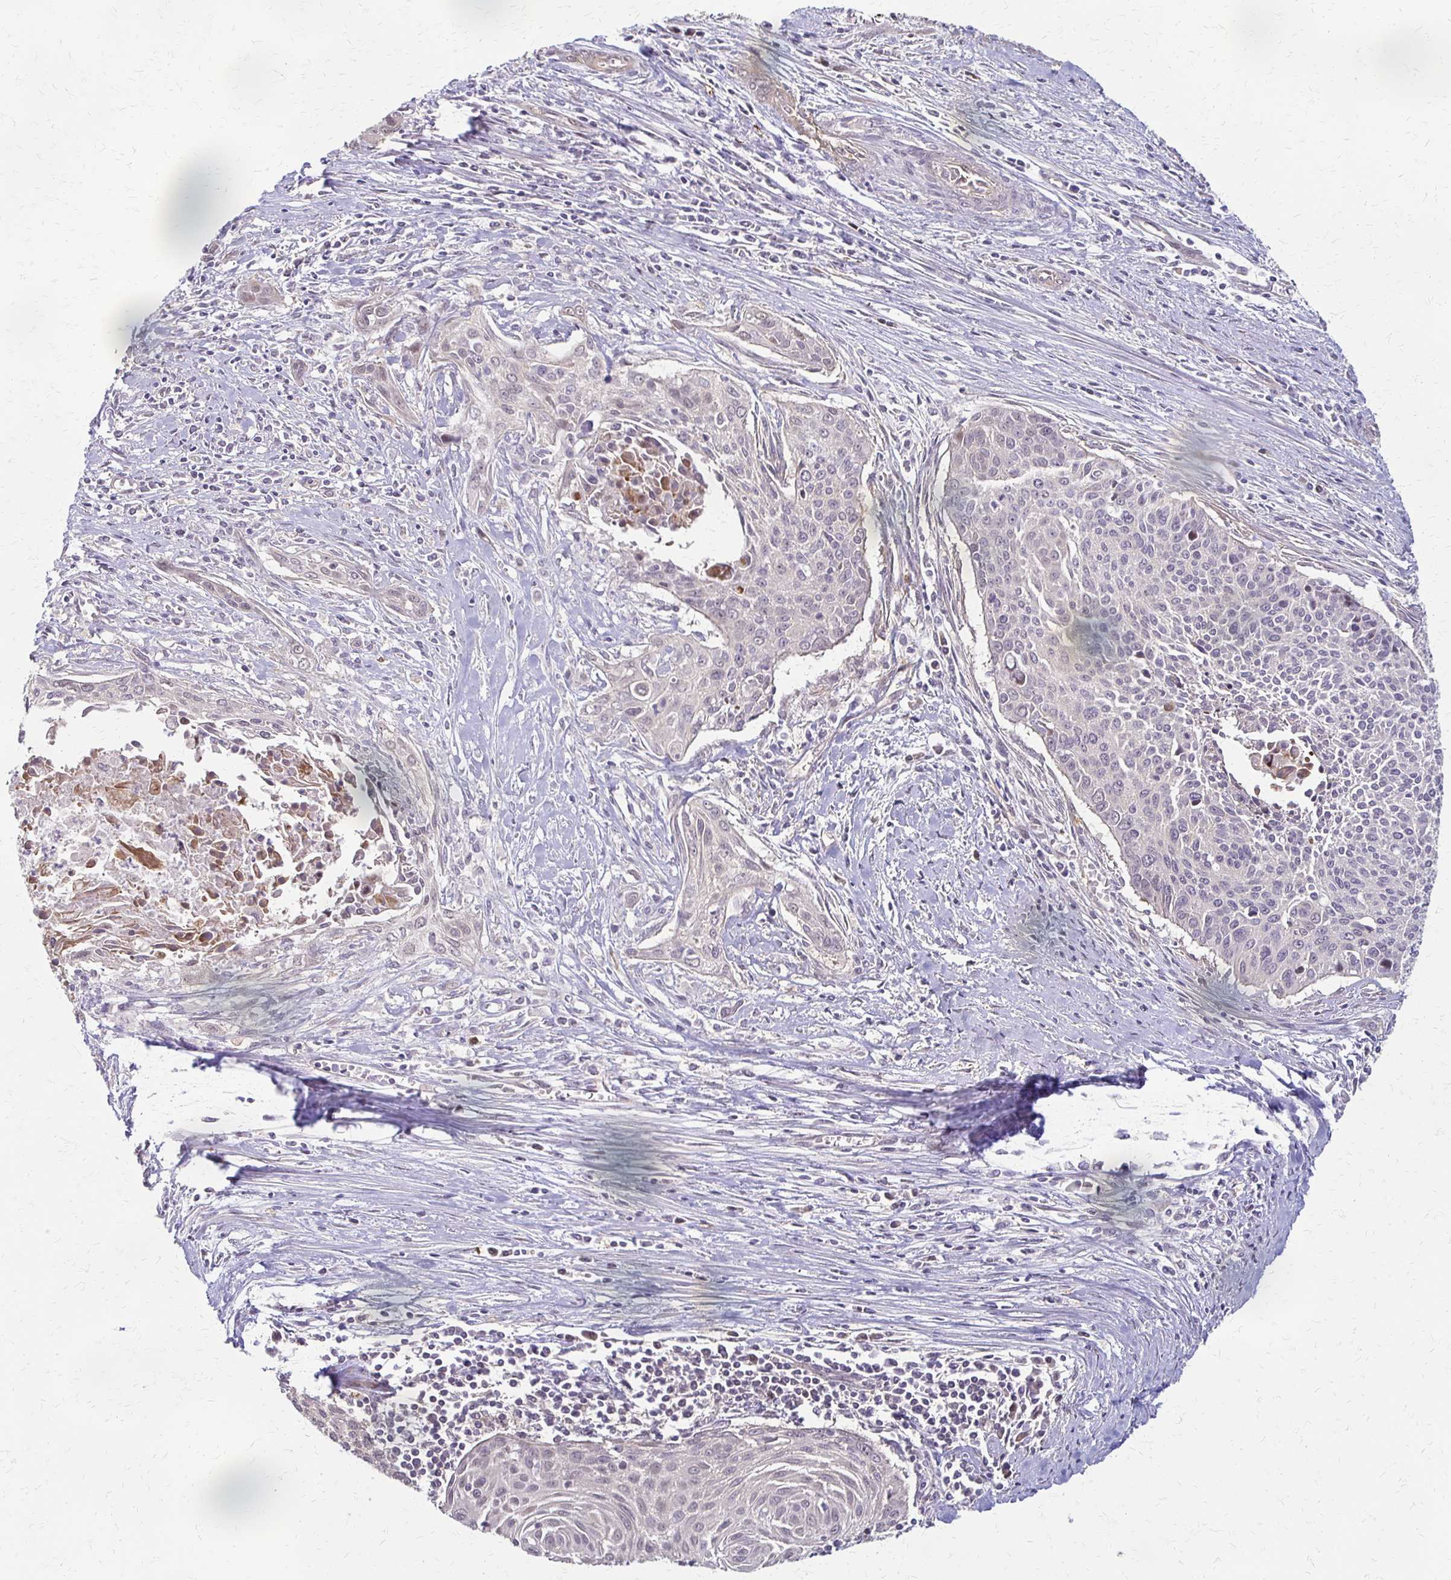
{"staining": {"intensity": "negative", "quantity": "none", "location": "none"}, "tissue": "cervical cancer", "cell_type": "Tumor cells", "image_type": "cancer", "snomed": [{"axis": "morphology", "description": "Squamous cell carcinoma, NOS"}, {"axis": "topography", "description": "Cervix"}], "caption": "Cervical squamous cell carcinoma stained for a protein using immunohistochemistry reveals no staining tumor cells.", "gene": "CFL2", "patient": {"sex": "female", "age": 55}}